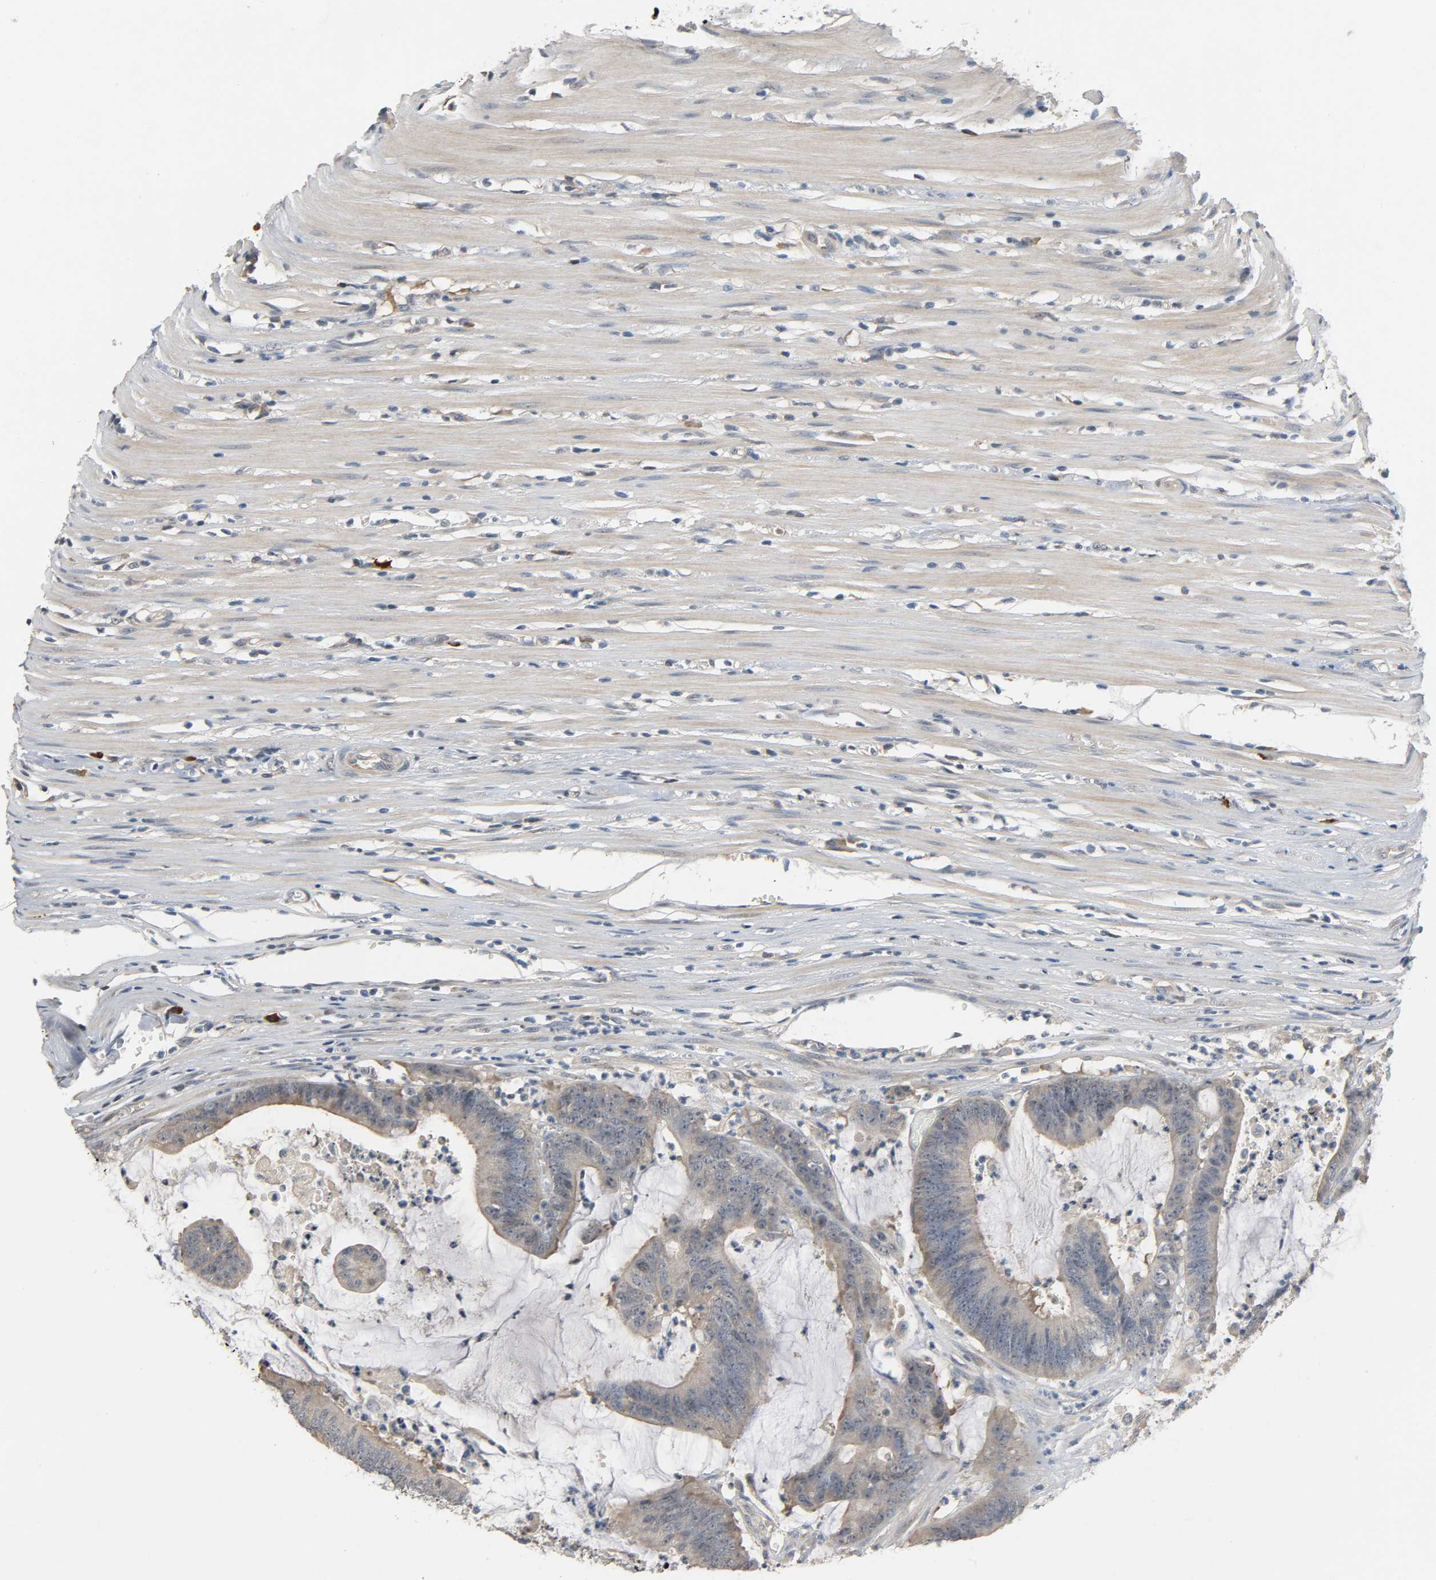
{"staining": {"intensity": "weak", "quantity": ">75%", "location": "cytoplasmic/membranous"}, "tissue": "colorectal cancer", "cell_type": "Tumor cells", "image_type": "cancer", "snomed": [{"axis": "morphology", "description": "Adenocarcinoma, NOS"}, {"axis": "topography", "description": "Rectum"}], "caption": "A brown stain highlights weak cytoplasmic/membranous staining of a protein in colorectal cancer (adenocarcinoma) tumor cells. (brown staining indicates protein expression, while blue staining denotes nuclei).", "gene": "CD4", "patient": {"sex": "female", "age": 66}}